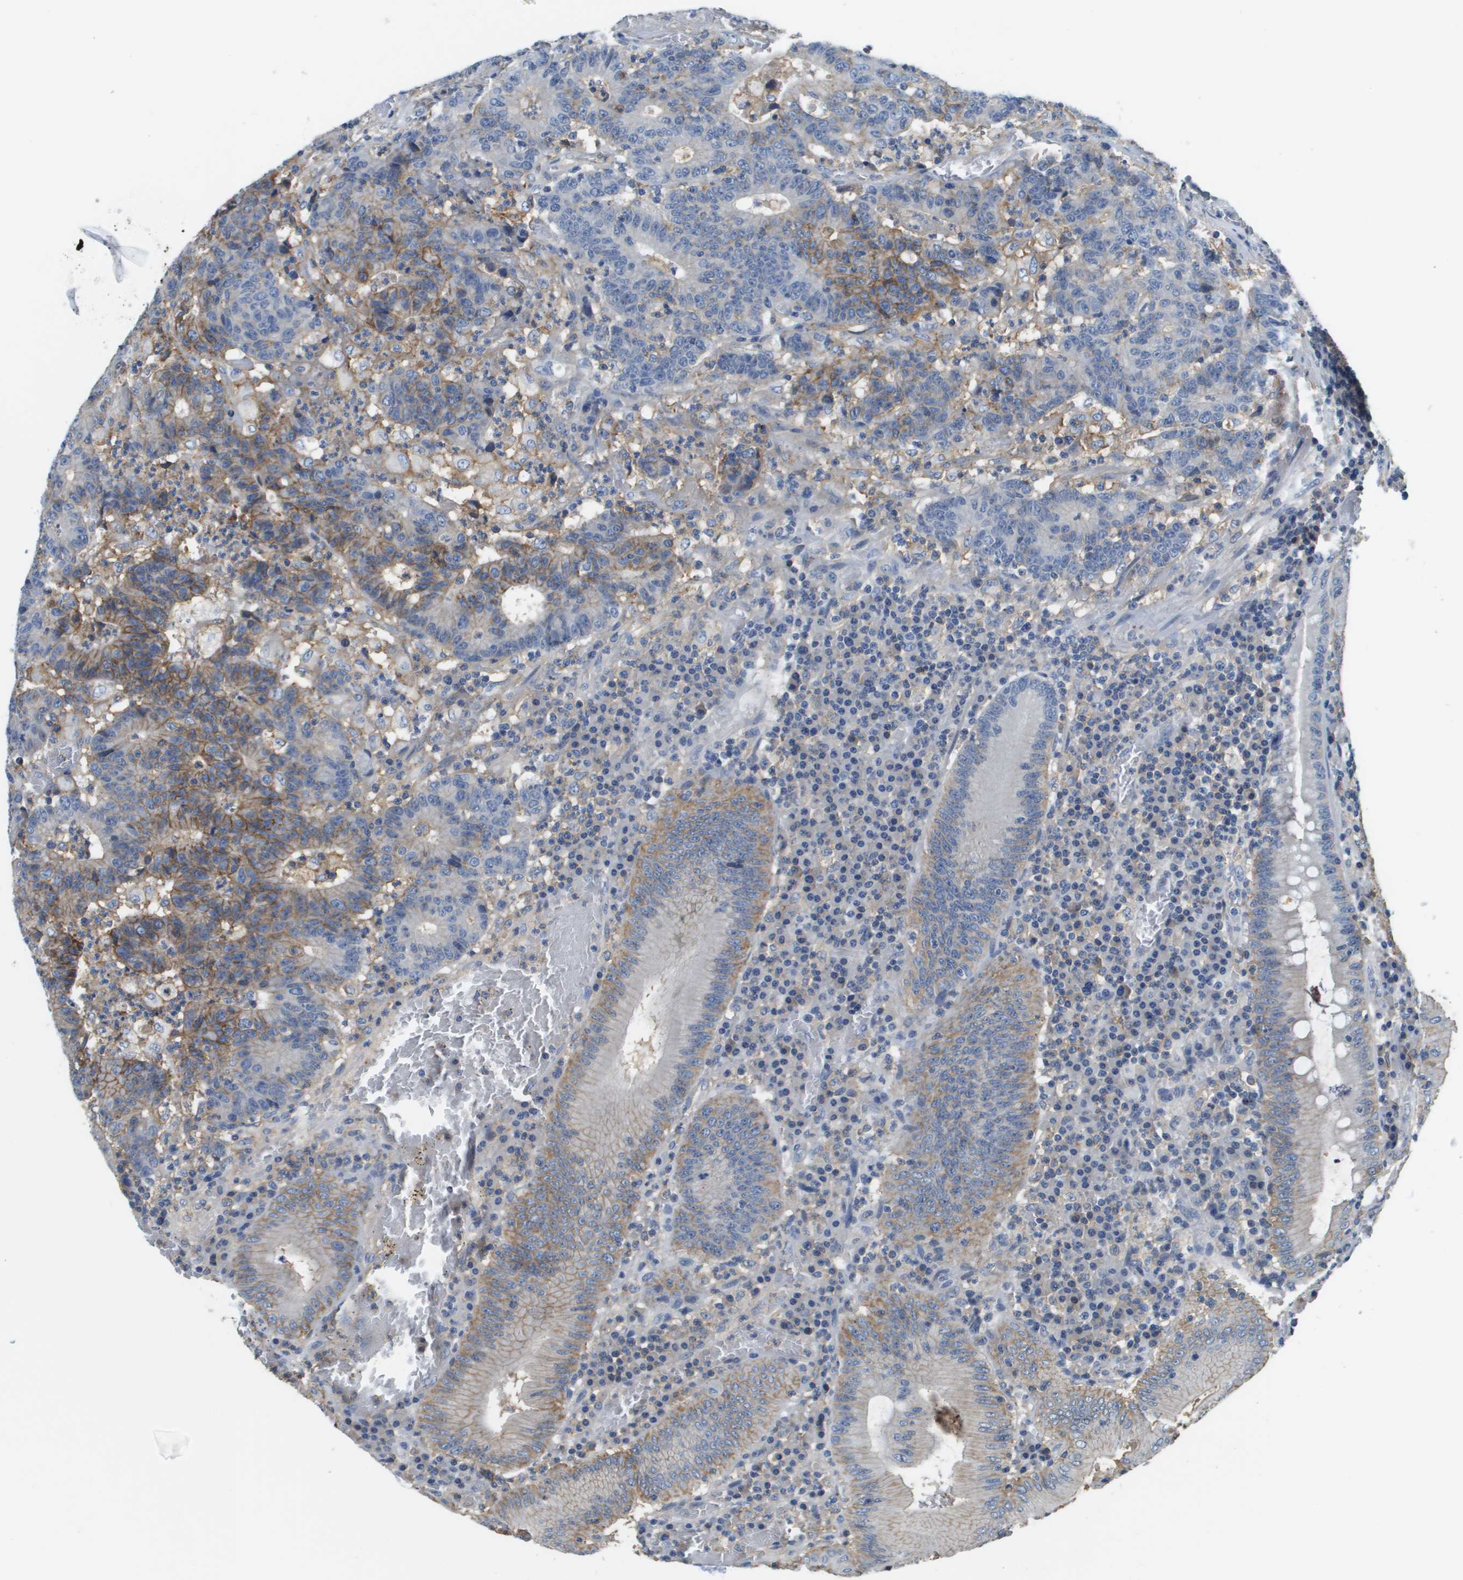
{"staining": {"intensity": "moderate", "quantity": "25%-75%", "location": "cytoplasmic/membranous"}, "tissue": "colorectal cancer", "cell_type": "Tumor cells", "image_type": "cancer", "snomed": [{"axis": "morphology", "description": "Normal tissue, NOS"}, {"axis": "morphology", "description": "Adenocarcinoma, NOS"}, {"axis": "topography", "description": "Colon"}], "caption": "A histopathology image of human colorectal cancer stained for a protein reveals moderate cytoplasmic/membranous brown staining in tumor cells. The protein is stained brown, and the nuclei are stained in blue (DAB (3,3'-diaminobenzidine) IHC with brightfield microscopy, high magnification).", "gene": "SLC16A3", "patient": {"sex": "female", "age": 75}}